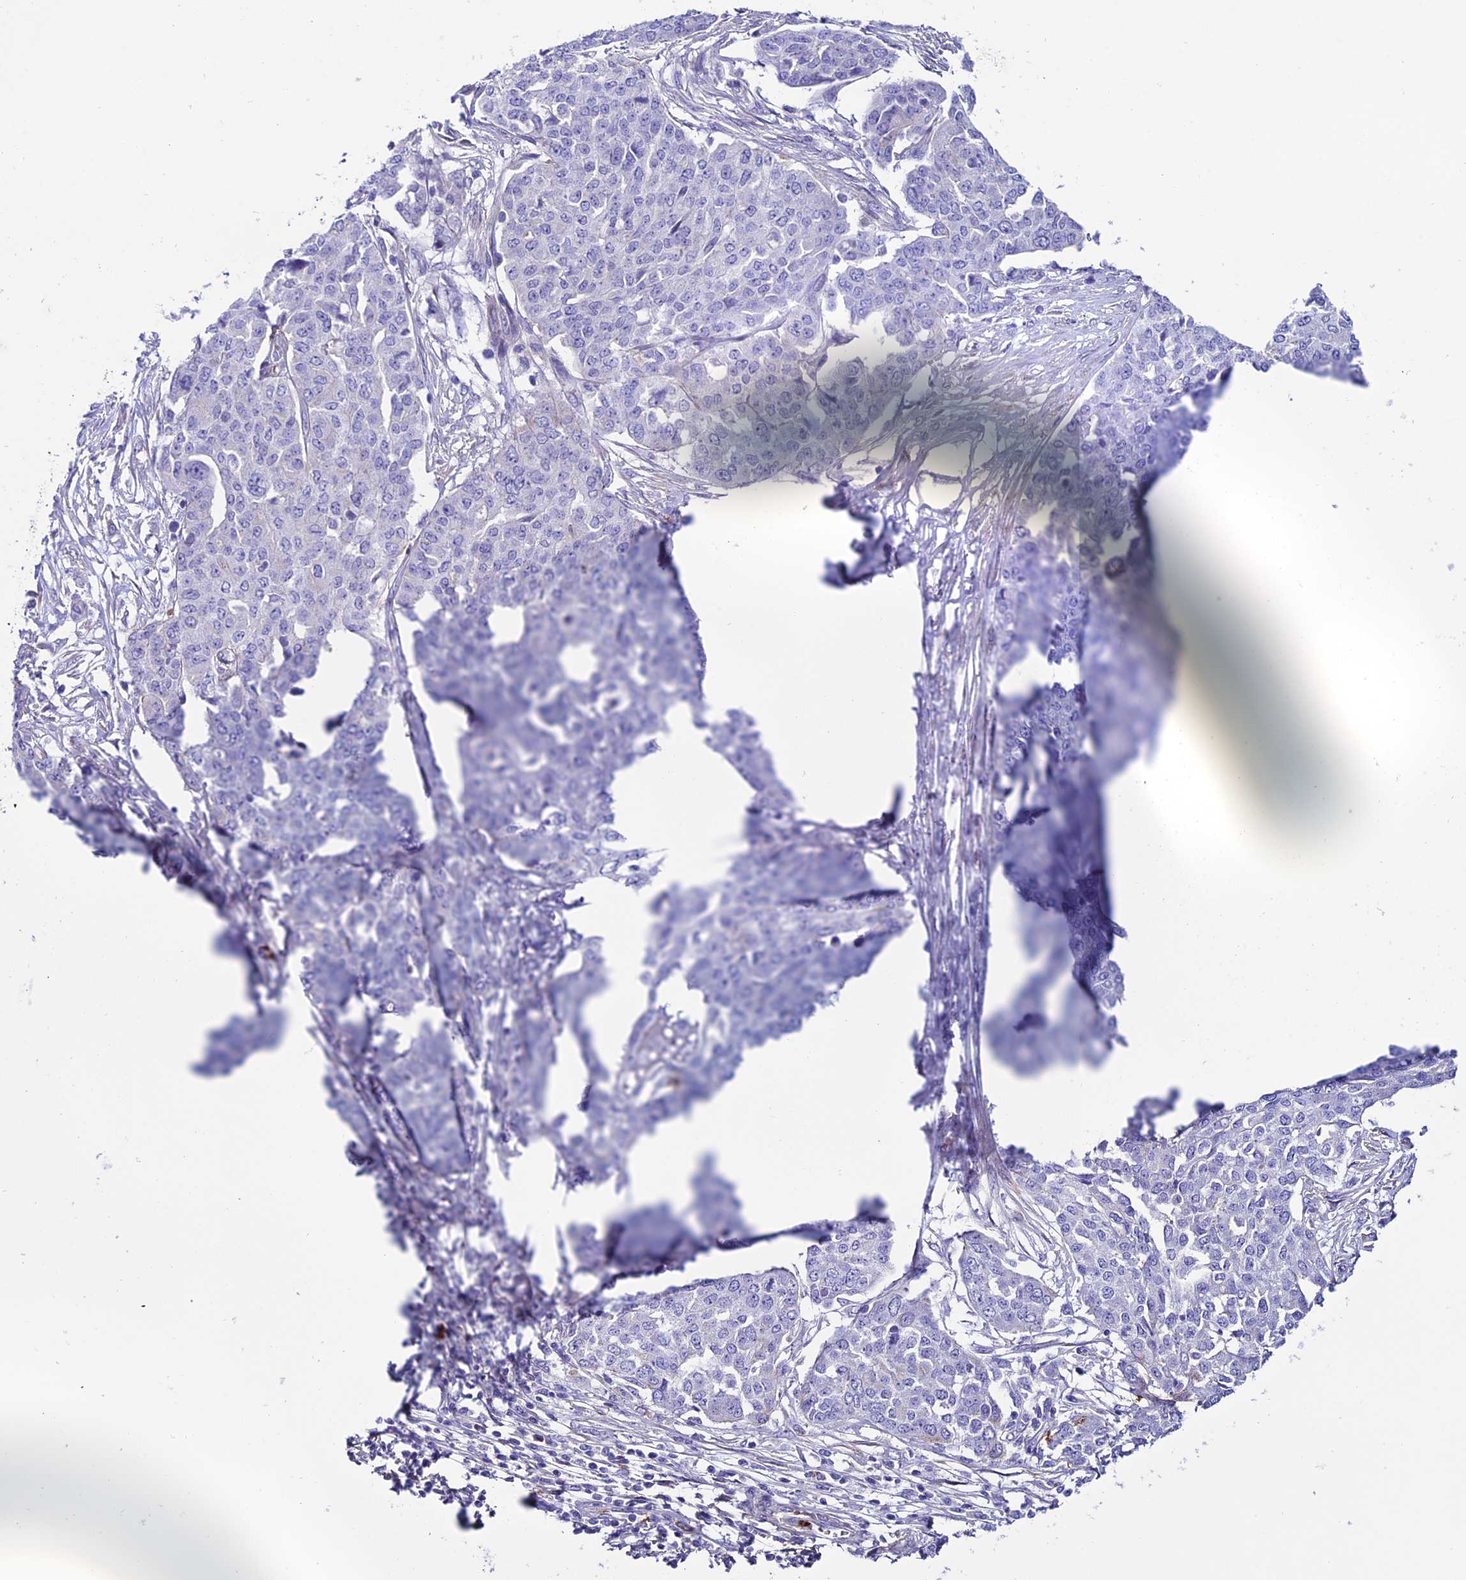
{"staining": {"intensity": "negative", "quantity": "none", "location": "none"}, "tissue": "ovarian cancer", "cell_type": "Tumor cells", "image_type": "cancer", "snomed": [{"axis": "morphology", "description": "Cystadenocarcinoma, serous, NOS"}, {"axis": "topography", "description": "Soft tissue"}, {"axis": "topography", "description": "Ovary"}], "caption": "IHC histopathology image of serous cystadenocarcinoma (ovarian) stained for a protein (brown), which reveals no staining in tumor cells.", "gene": "COL6A6", "patient": {"sex": "female", "age": 57}}